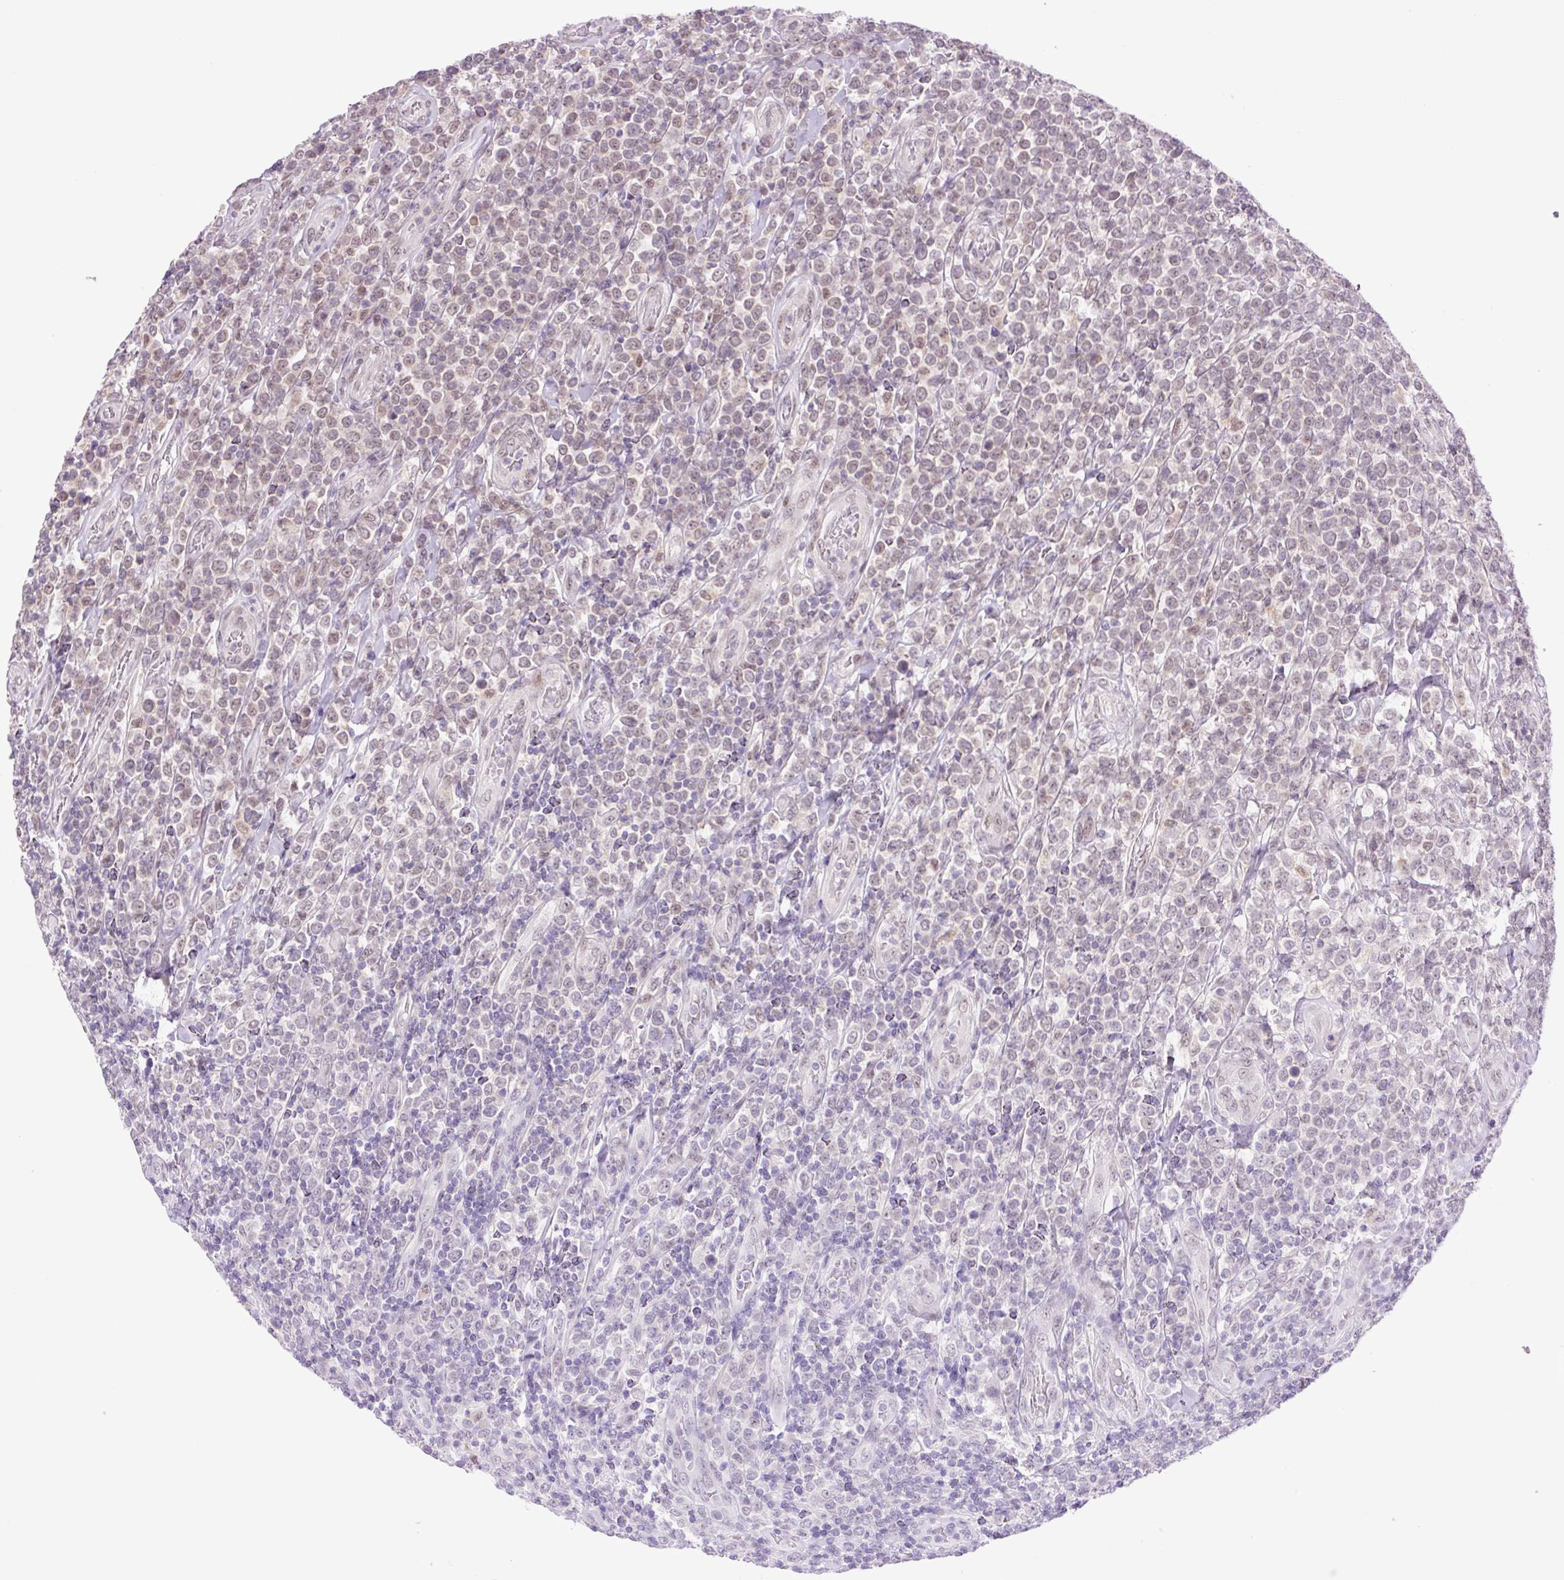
{"staining": {"intensity": "weak", "quantity": "25%-75%", "location": "nuclear"}, "tissue": "lymphoma", "cell_type": "Tumor cells", "image_type": "cancer", "snomed": [{"axis": "morphology", "description": "Malignant lymphoma, non-Hodgkin's type, High grade"}, {"axis": "topography", "description": "Soft tissue"}], "caption": "Brown immunohistochemical staining in lymphoma displays weak nuclear expression in approximately 25%-75% of tumor cells.", "gene": "KPNA1", "patient": {"sex": "female", "age": 56}}